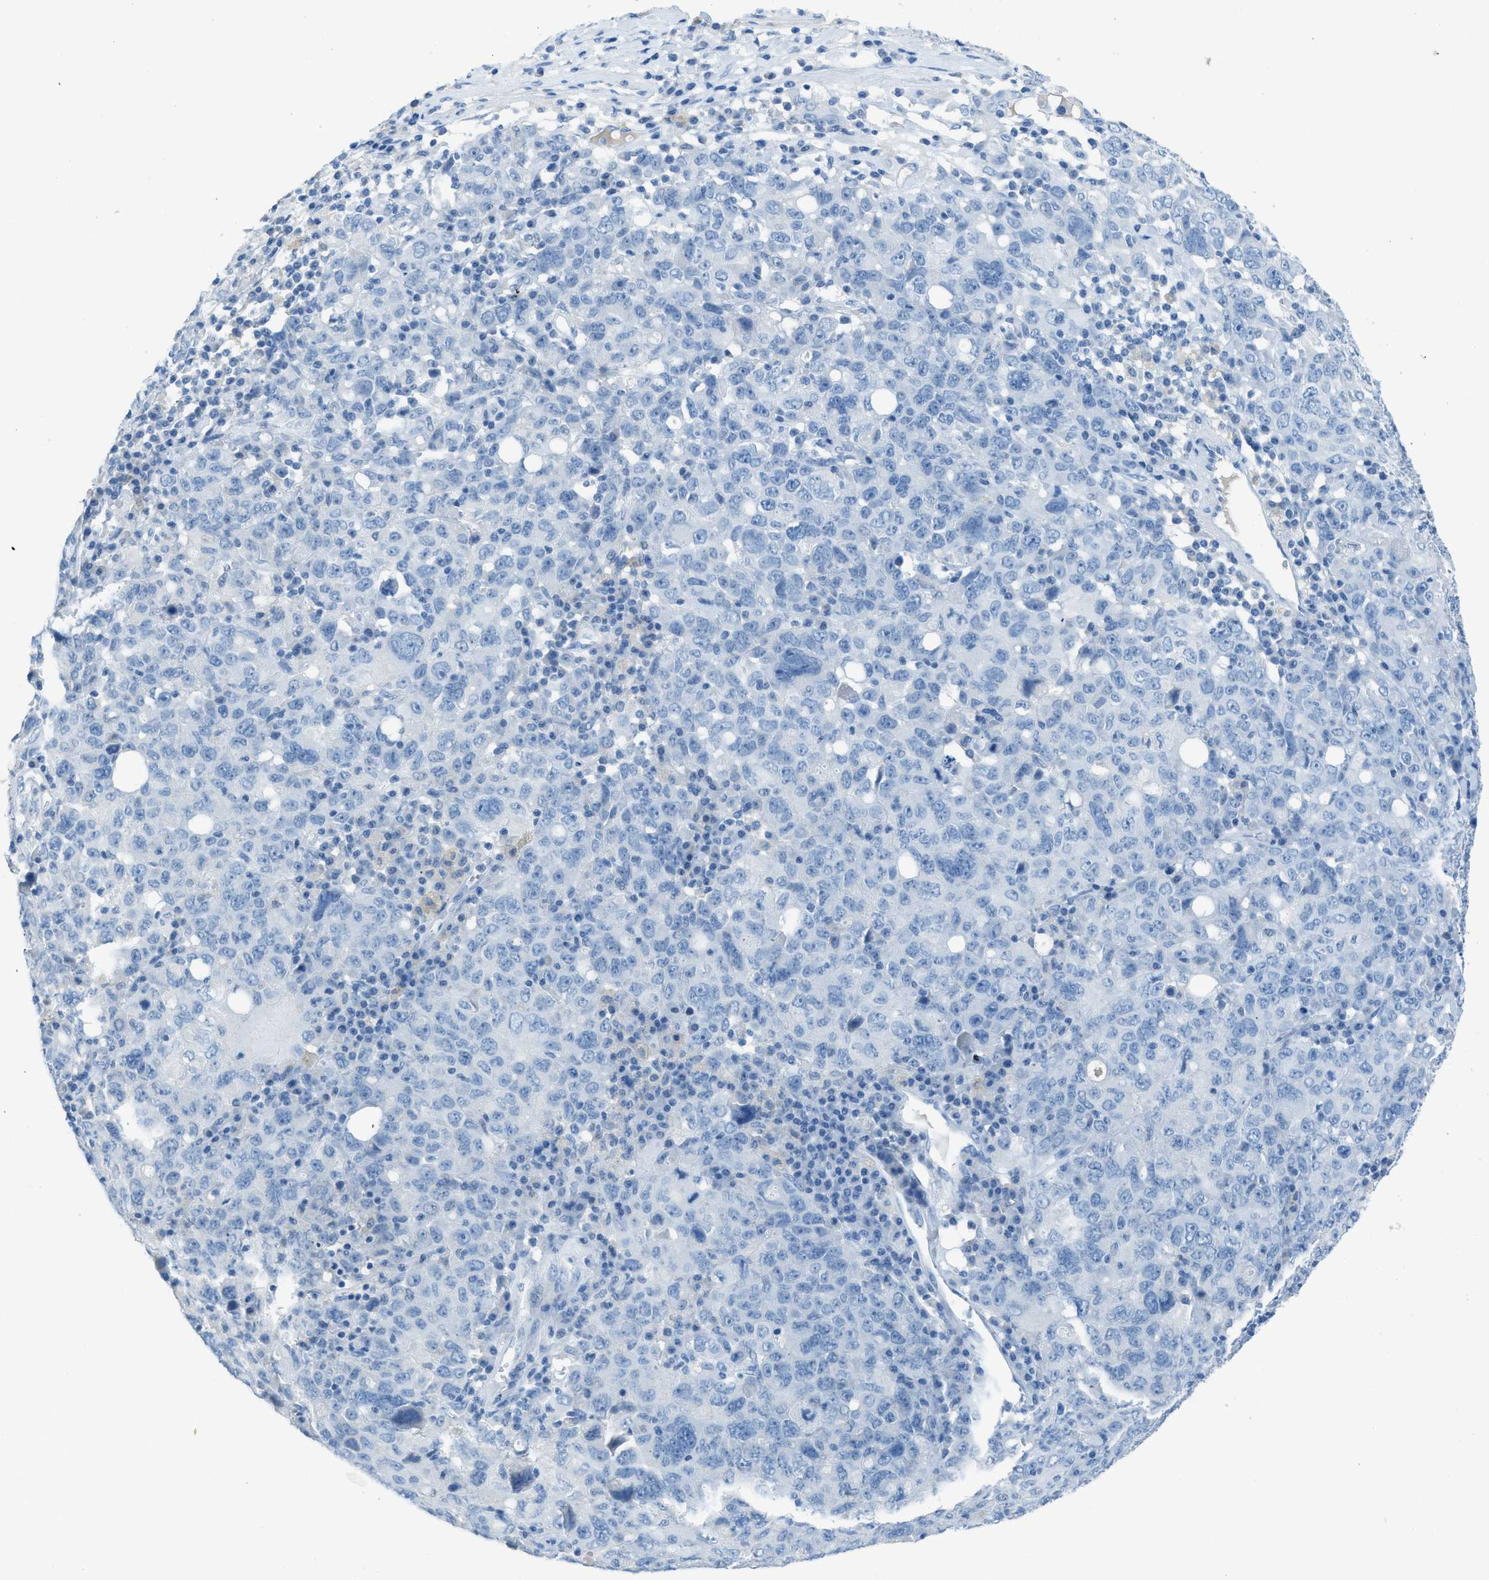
{"staining": {"intensity": "negative", "quantity": "none", "location": "none"}, "tissue": "ovarian cancer", "cell_type": "Tumor cells", "image_type": "cancer", "snomed": [{"axis": "morphology", "description": "Carcinoma, endometroid"}, {"axis": "topography", "description": "Ovary"}], "caption": "IHC histopathology image of ovarian cancer (endometroid carcinoma) stained for a protein (brown), which demonstrates no staining in tumor cells.", "gene": "ACAN", "patient": {"sex": "female", "age": 62}}